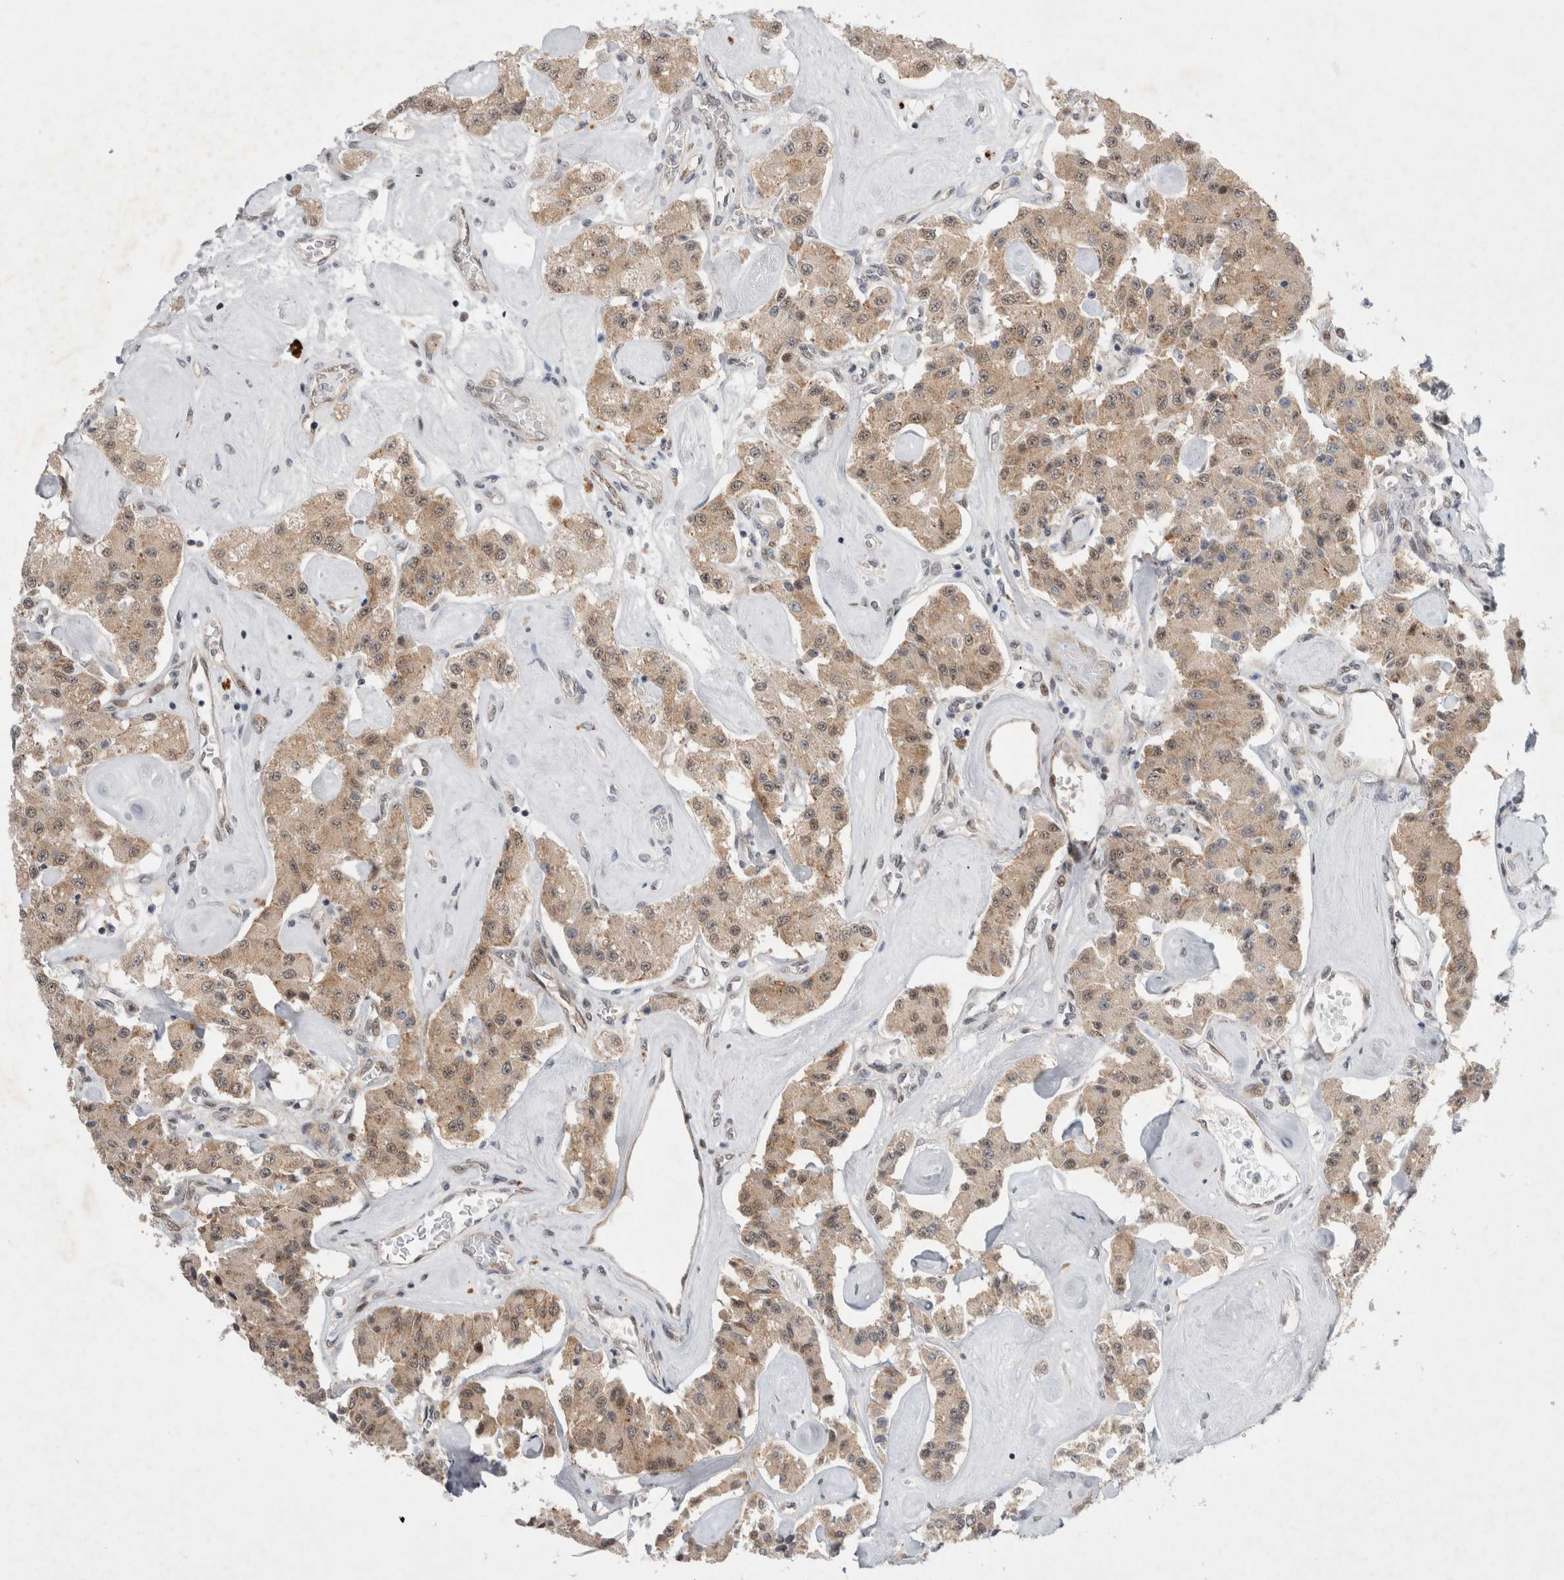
{"staining": {"intensity": "weak", "quantity": ">75%", "location": "cytoplasmic/membranous,nuclear"}, "tissue": "carcinoid", "cell_type": "Tumor cells", "image_type": "cancer", "snomed": [{"axis": "morphology", "description": "Carcinoid, malignant, NOS"}, {"axis": "topography", "description": "Pancreas"}], "caption": "Human carcinoid stained with a protein marker displays weak staining in tumor cells.", "gene": "WIPF2", "patient": {"sex": "male", "age": 41}}